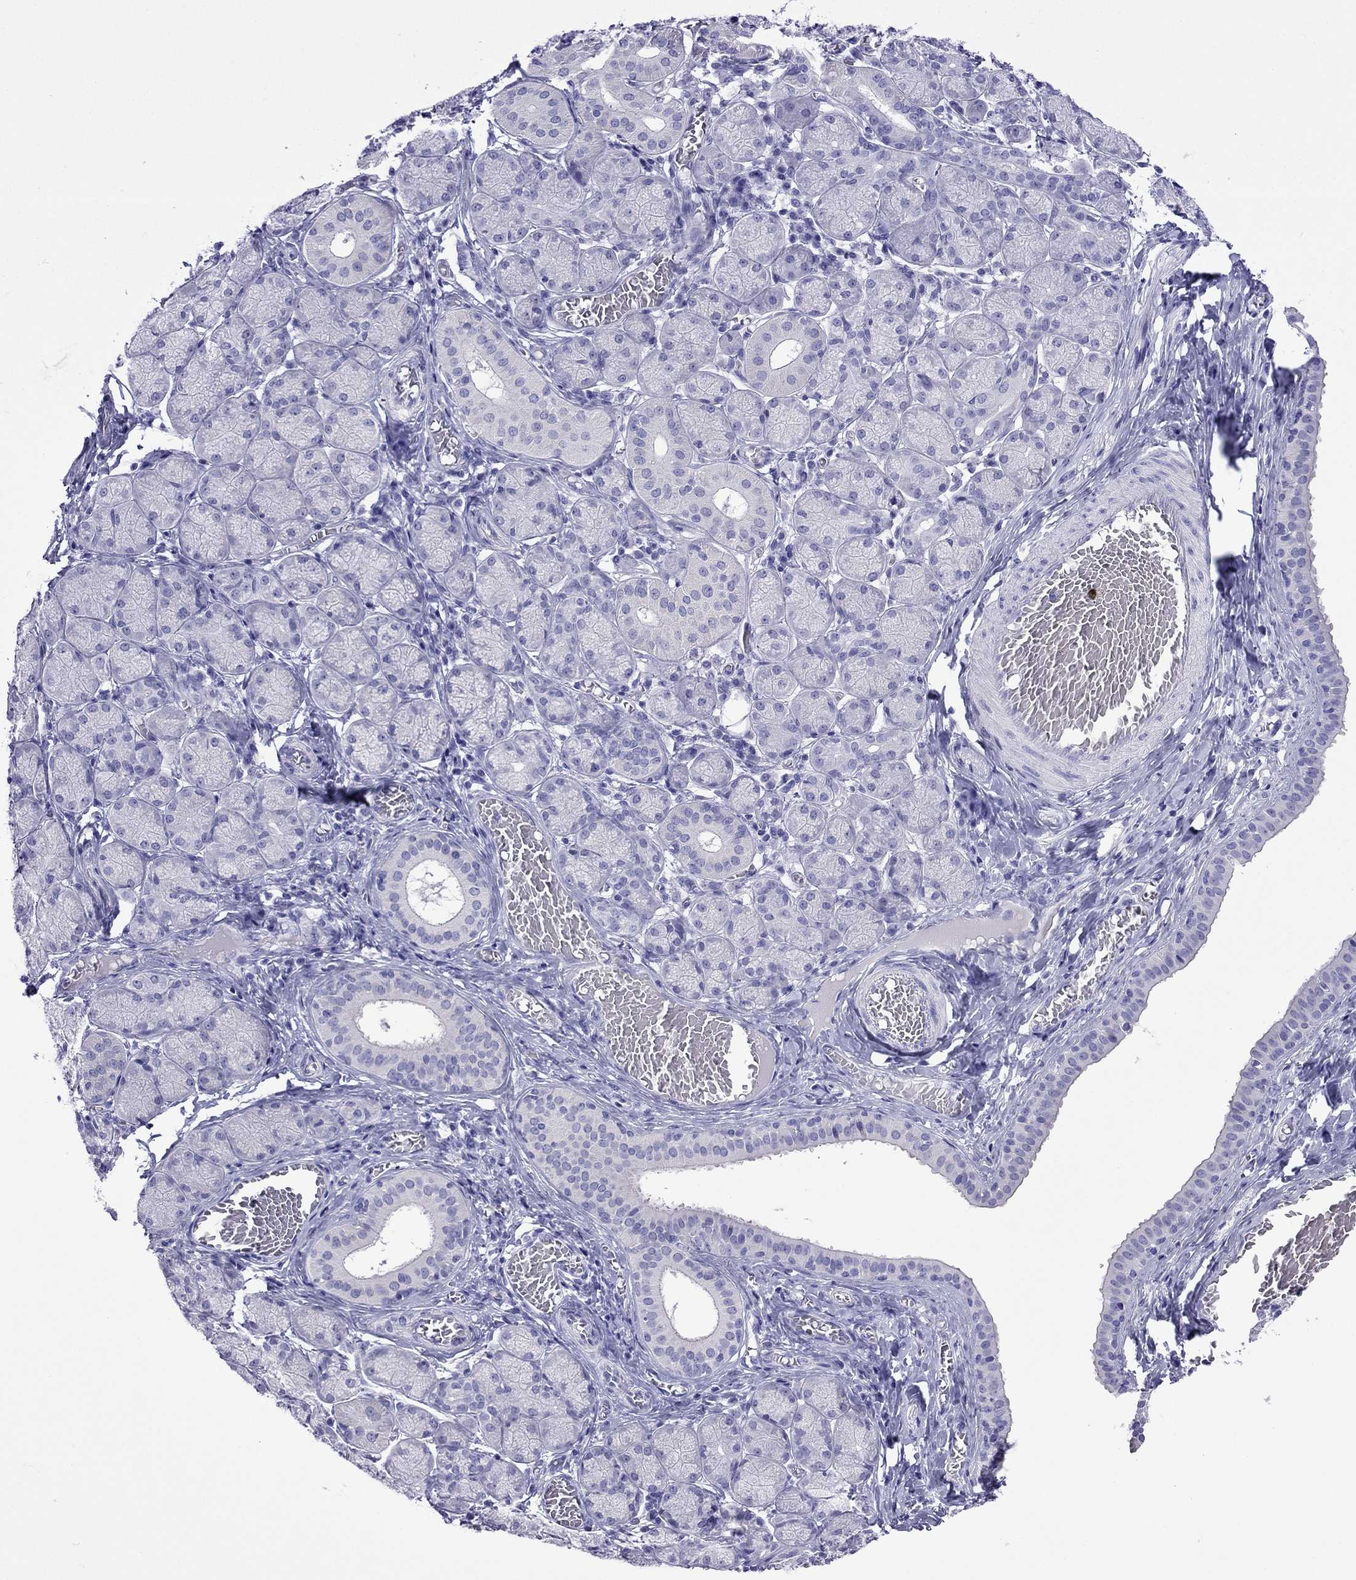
{"staining": {"intensity": "negative", "quantity": "none", "location": "none"}, "tissue": "salivary gland", "cell_type": "Glandular cells", "image_type": "normal", "snomed": [{"axis": "morphology", "description": "Normal tissue, NOS"}, {"axis": "topography", "description": "Salivary gland"}, {"axis": "topography", "description": "Peripheral nerve tissue"}], "caption": "Immunohistochemistry histopathology image of benign salivary gland: salivary gland stained with DAB (3,3'-diaminobenzidine) shows no significant protein positivity in glandular cells. Nuclei are stained in blue.", "gene": "PCDHA6", "patient": {"sex": "female", "age": 24}}